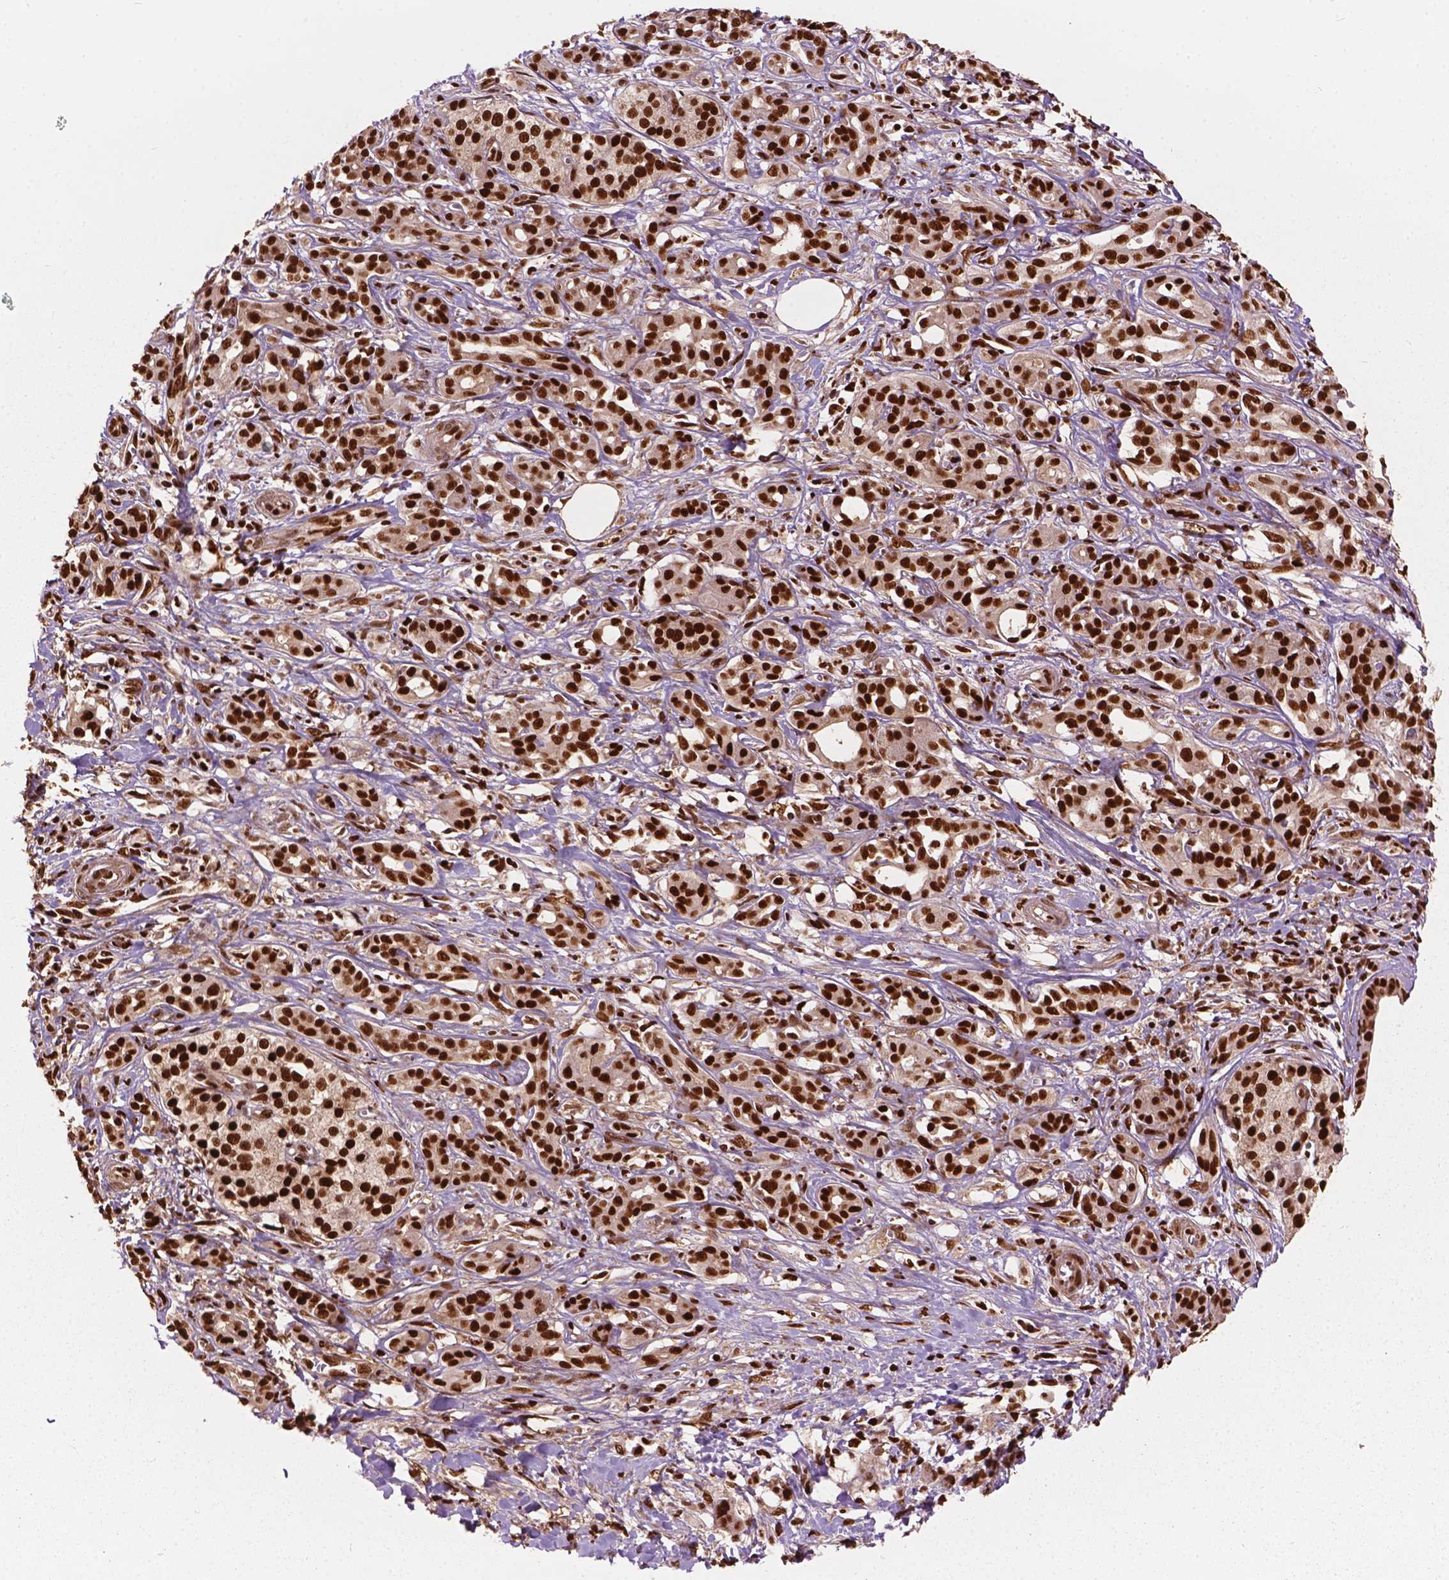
{"staining": {"intensity": "strong", "quantity": ">75%", "location": "nuclear"}, "tissue": "pancreatic cancer", "cell_type": "Tumor cells", "image_type": "cancer", "snomed": [{"axis": "morphology", "description": "Adenocarcinoma, NOS"}, {"axis": "topography", "description": "Pancreas"}], "caption": "About >75% of tumor cells in pancreatic adenocarcinoma display strong nuclear protein expression as visualized by brown immunohistochemical staining.", "gene": "ANP32B", "patient": {"sex": "male", "age": 61}}